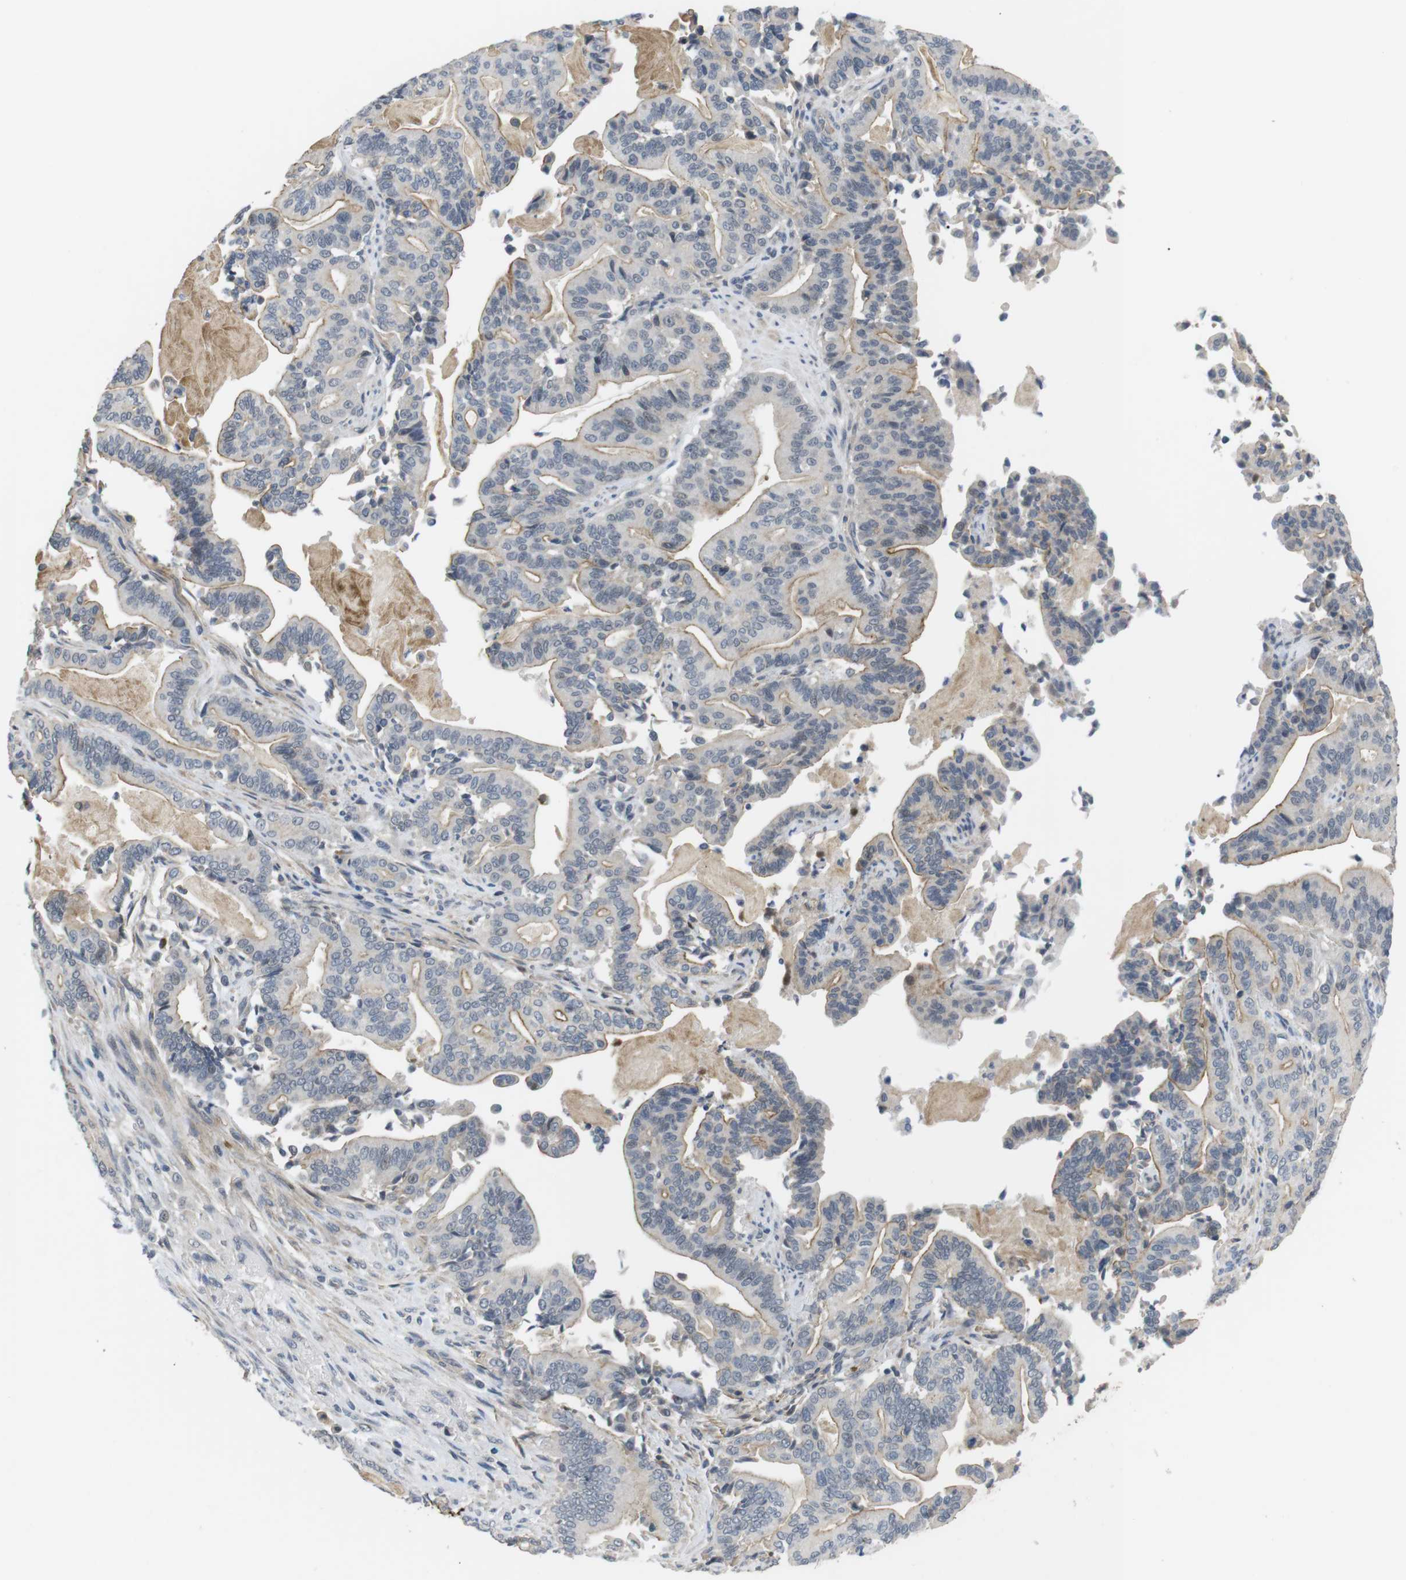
{"staining": {"intensity": "moderate", "quantity": "25%-75%", "location": "cytoplasmic/membranous"}, "tissue": "pancreatic cancer", "cell_type": "Tumor cells", "image_type": "cancer", "snomed": [{"axis": "morphology", "description": "Normal tissue, NOS"}, {"axis": "morphology", "description": "Adenocarcinoma, NOS"}, {"axis": "topography", "description": "Pancreas"}], "caption": "Human adenocarcinoma (pancreatic) stained for a protein (brown) reveals moderate cytoplasmic/membranous positive positivity in about 25%-75% of tumor cells.", "gene": "NECTIN1", "patient": {"sex": "male", "age": 63}}